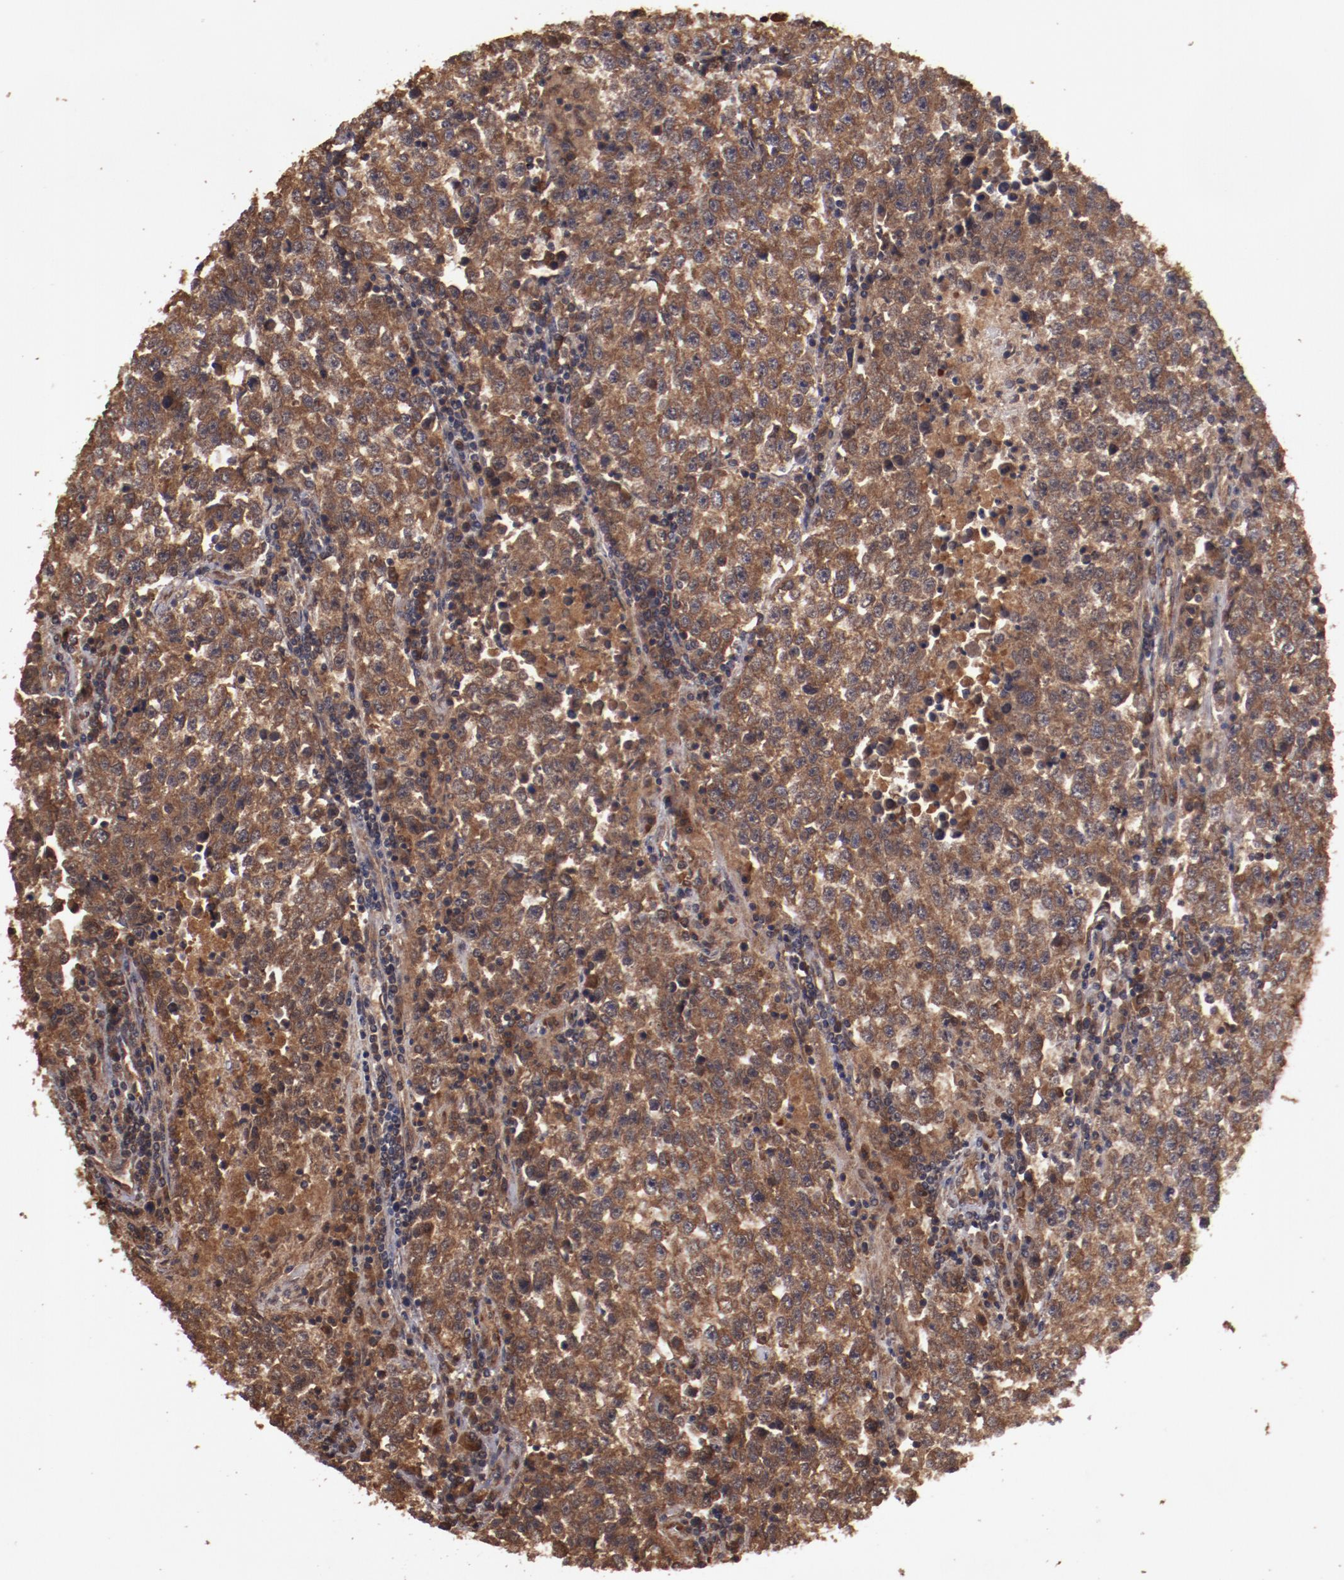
{"staining": {"intensity": "strong", "quantity": ">75%", "location": "cytoplasmic/membranous"}, "tissue": "testis cancer", "cell_type": "Tumor cells", "image_type": "cancer", "snomed": [{"axis": "morphology", "description": "Seminoma, NOS"}, {"axis": "topography", "description": "Testis"}], "caption": "Testis cancer (seminoma) tissue demonstrates strong cytoplasmic/membranous staining in about >75% of tumor cells, visualized by immunohistochemistry.", "gene": "TXNDC16", "patient": {"sex": "male", "age": 36}}